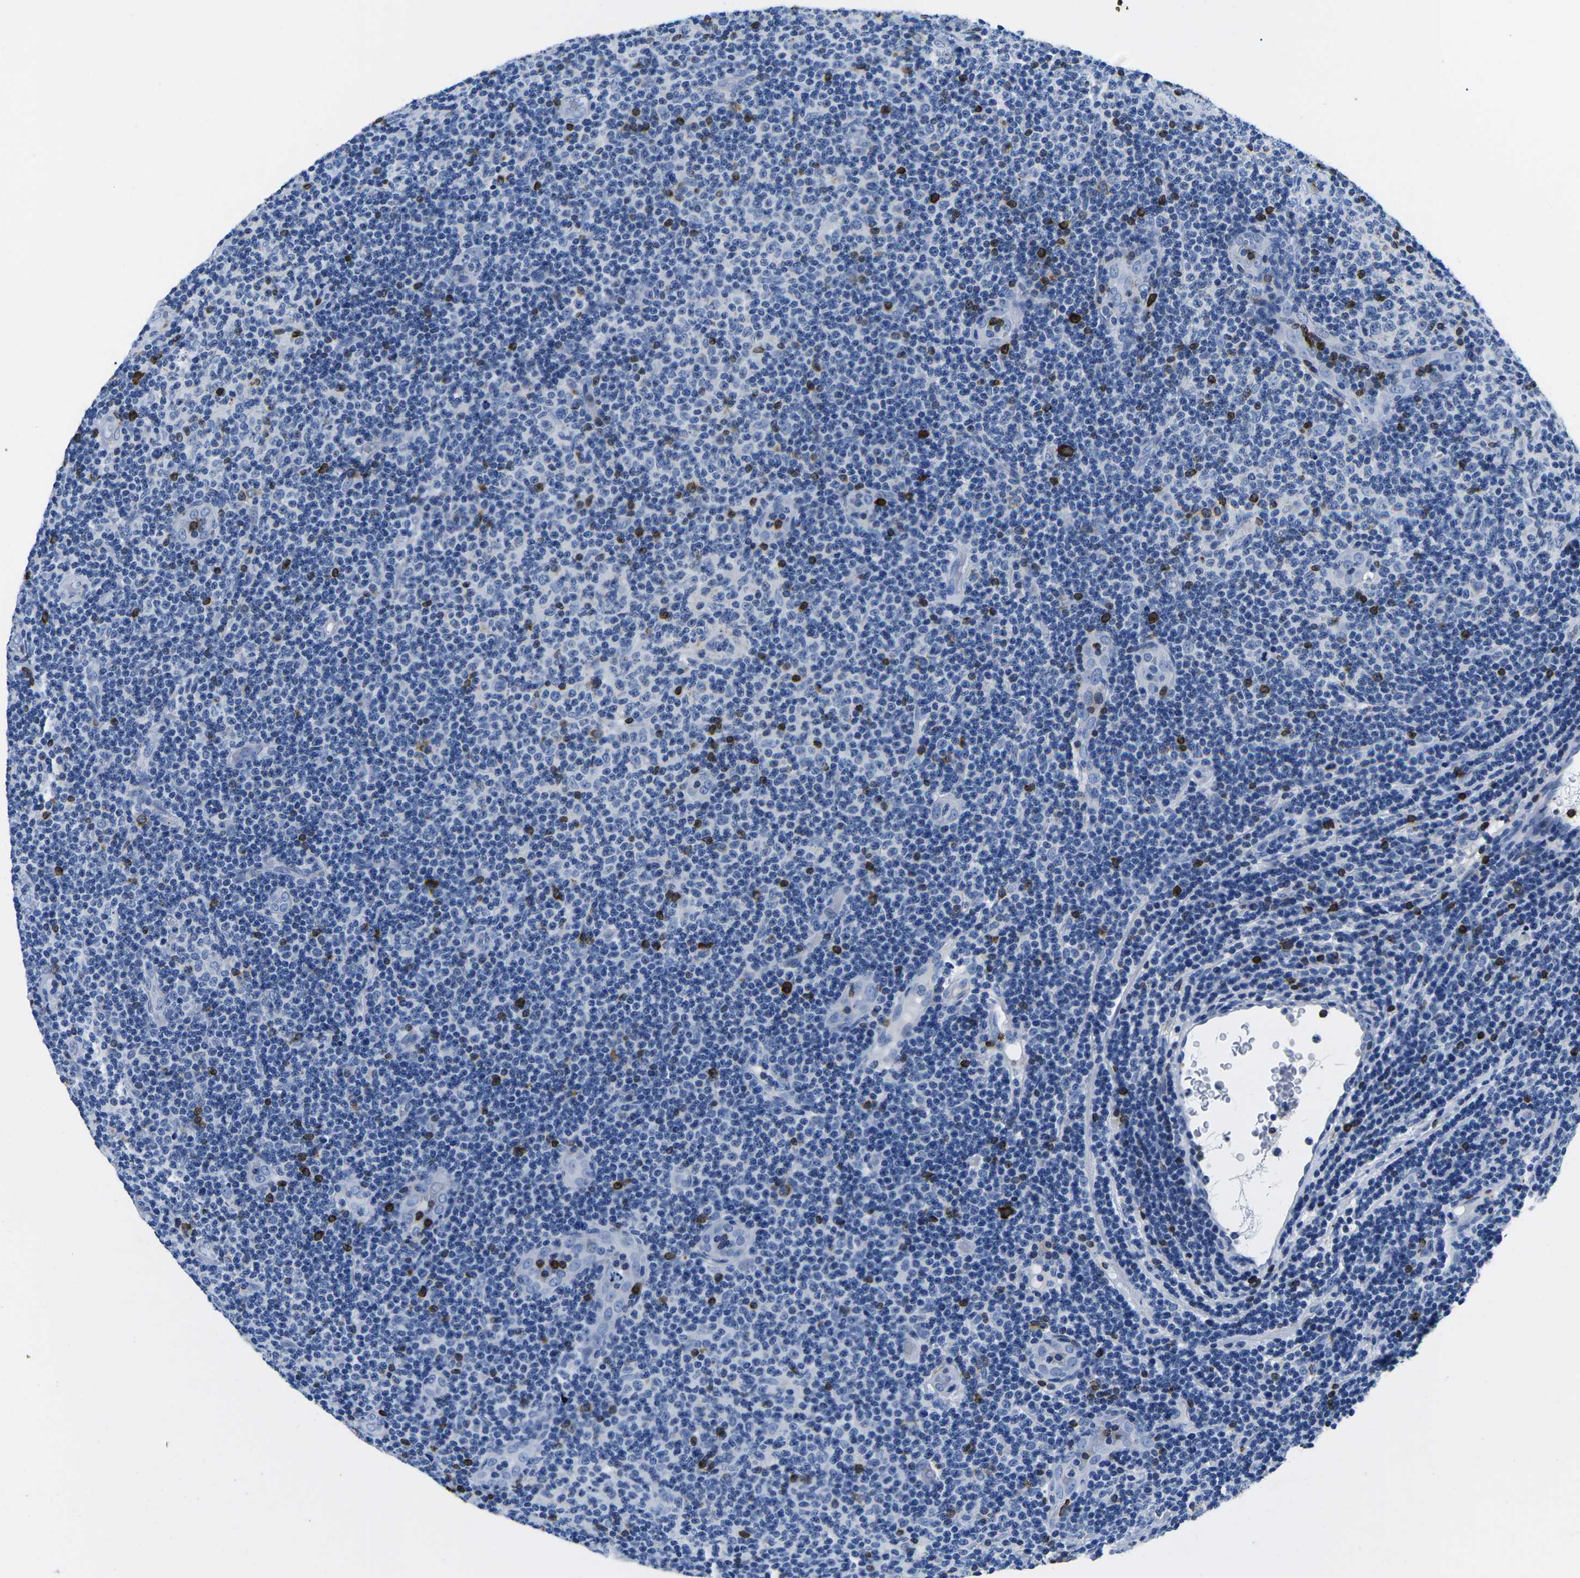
{"staining": {"intensity": "negative", "quantity": "none", "location": "none"}, "tissue": "lymphoma", "cell_type": "Tumor cells", "image_type": "cancer", "snomed": [{"axis": "morphology", "description": "Malignant lymphoma, non-Hodgkin's type, Low grade"}, {"axis": "topography", "description": "Lymph node"}], "caption": "This is an immunohistochemistry (IHC) image of human low-grade malignant lymphoma, non-Hodgkin's type. There is no positivity in tumor cells.", "gene": "CTSW", "patient": {"sex": "male", "age": 83}}